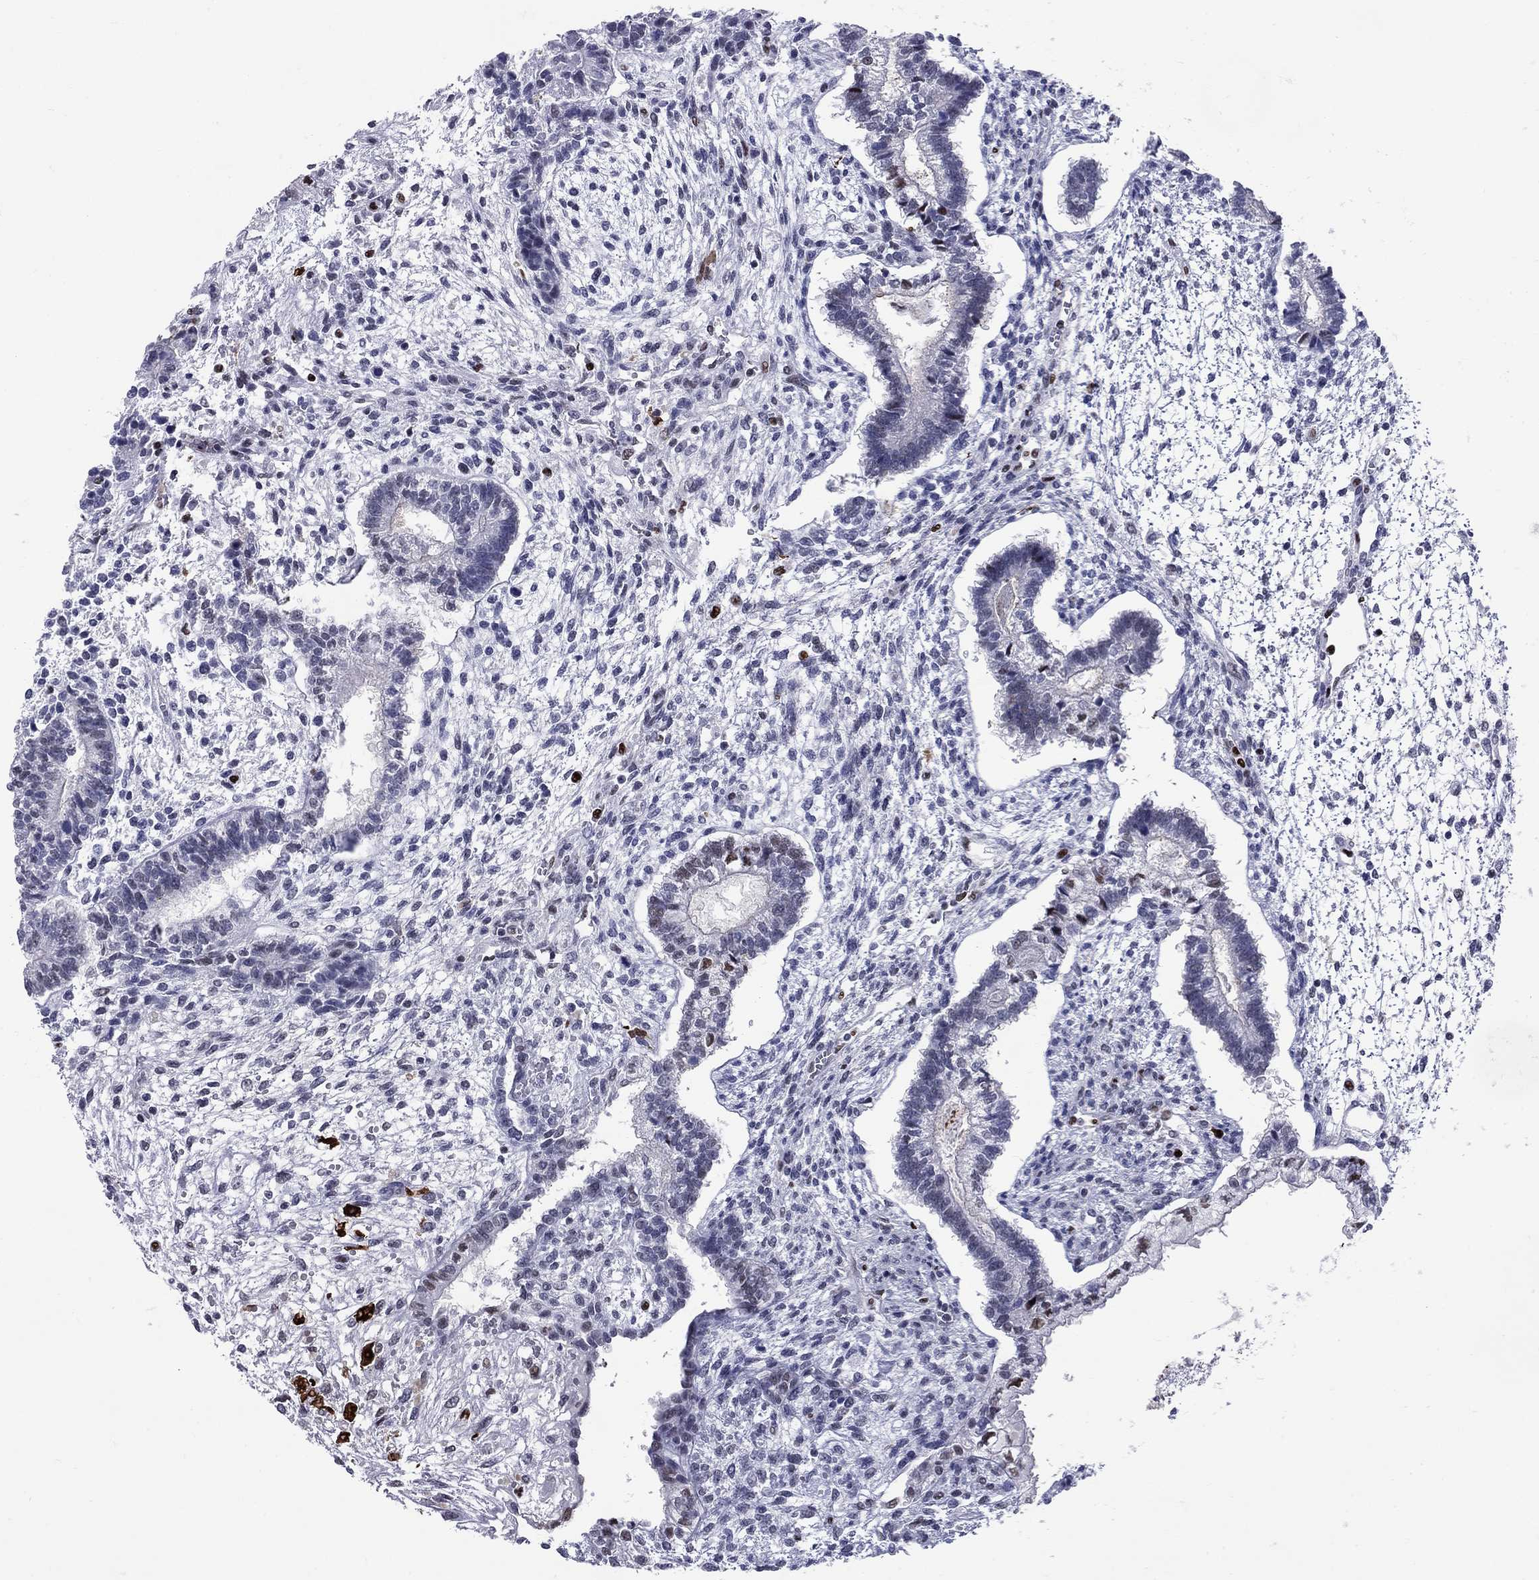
{"staining": {"intensity": "strong", "quantity": "<25%", "location": "nuclear"}, "tissue": "testis cancer", "cell_type": "Tumor cells", "image_type": "cancer", "snomed": [{"axis": "morphology", "description": "Carcinoma, Embryonal, NOS"}, {"axis": "topography", "description": "Testis"}], "caption": "Testis cancer (embryonal carcinoma) tissue displays strong nuclear positivity in approximately <25% of tumor cells", "gene": "PCGF3", "patient": {"sex": "male", "age": 37}}